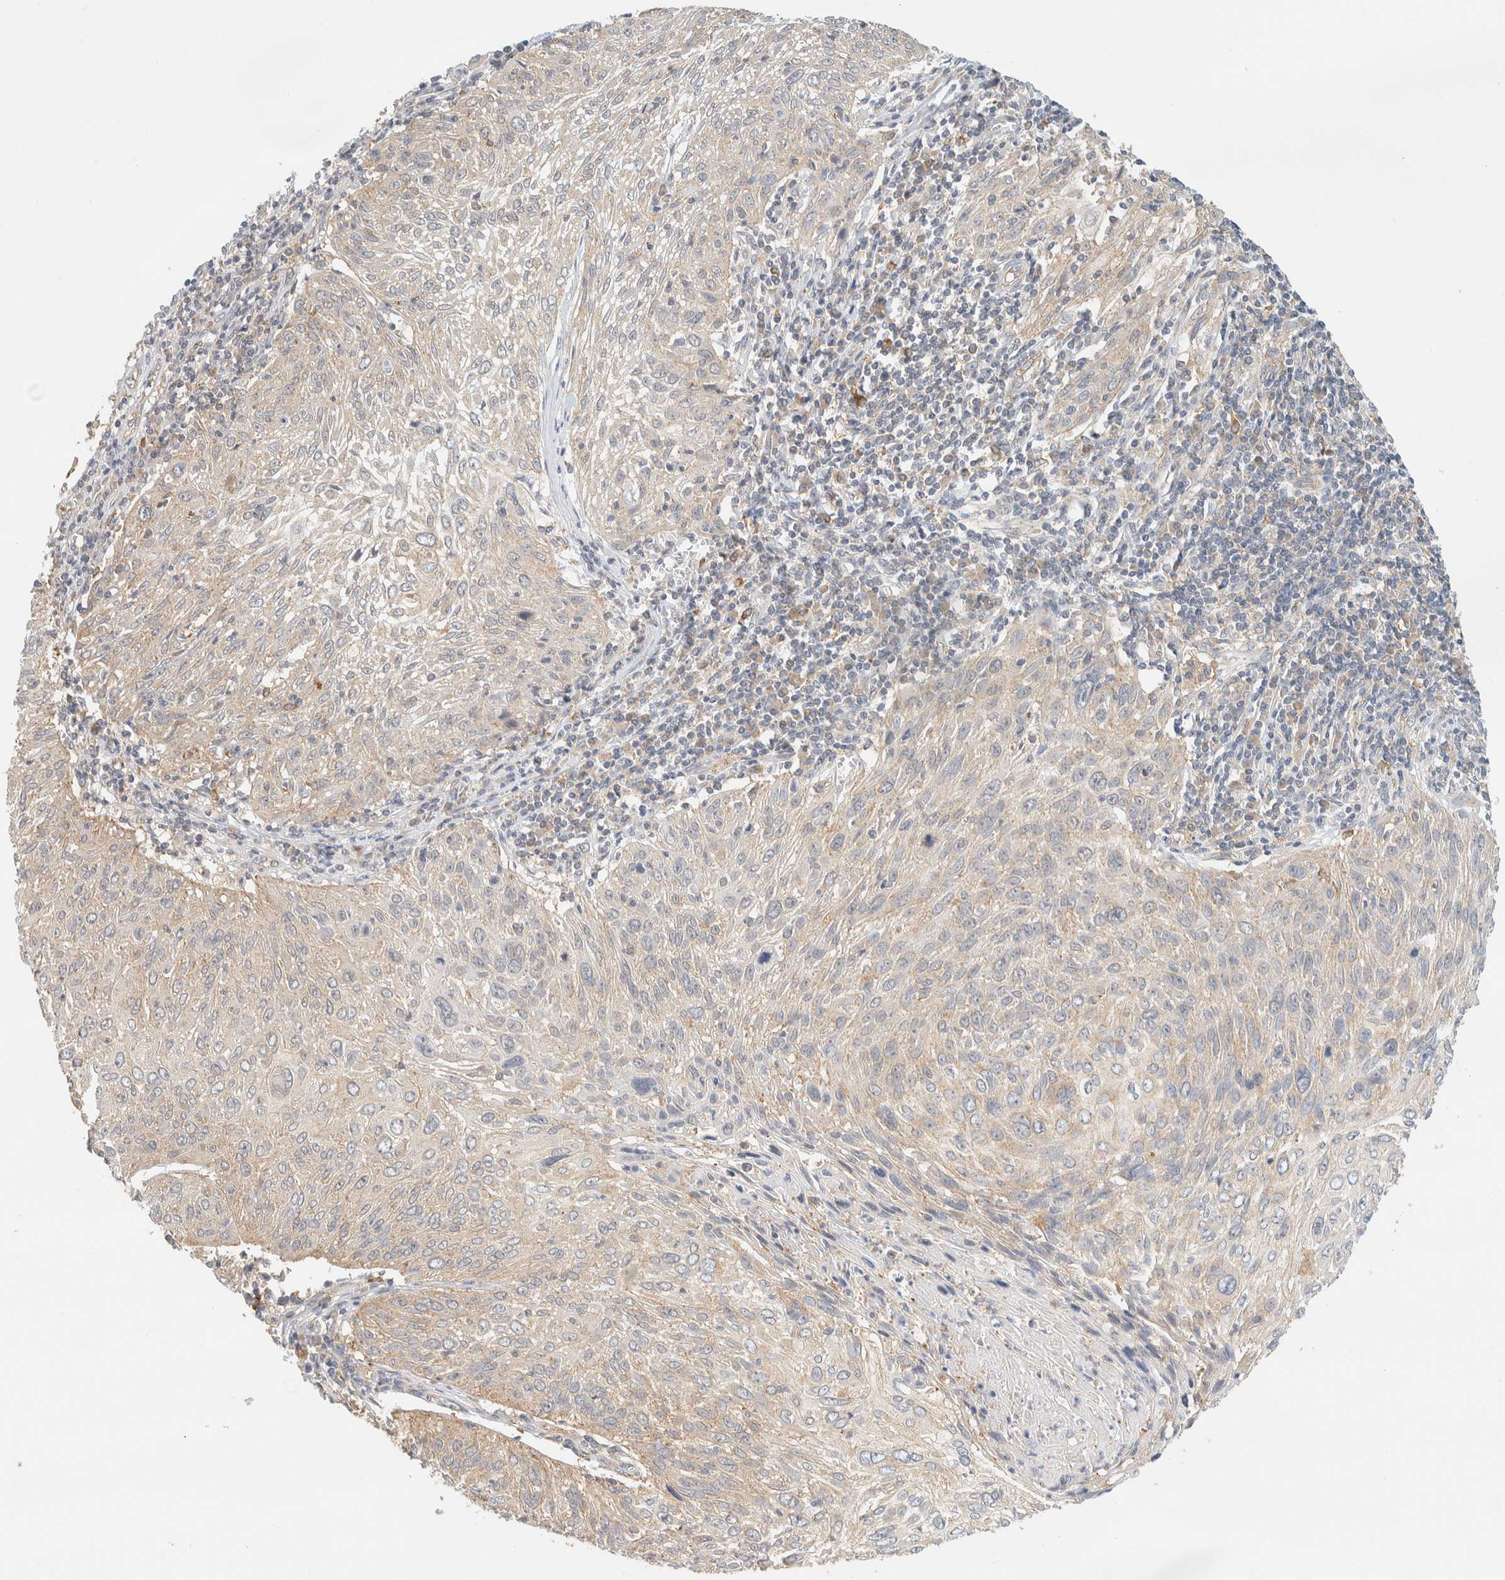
{"staining": {"intensity": "weak", "quantity": "25%-75%", "location": "cytoplasmic/membranous"}, "tissue": "cervical cancer", "cell_type": "Tumor cells", "image_type": "cancer", "snomed": [{"axis": "morphology", "description": "Squamous cell carcinoma, NOS"}, {"axis": "topography", "description": "Cervix"}], "caption": "Cervical squamous cell carcinoma tissue displays weak cytoplasmic/membranous expression in about 25%-75% of tumor cells", "gene": "TBC1D8B", "patient": {"sex": "female", "age": 51}}